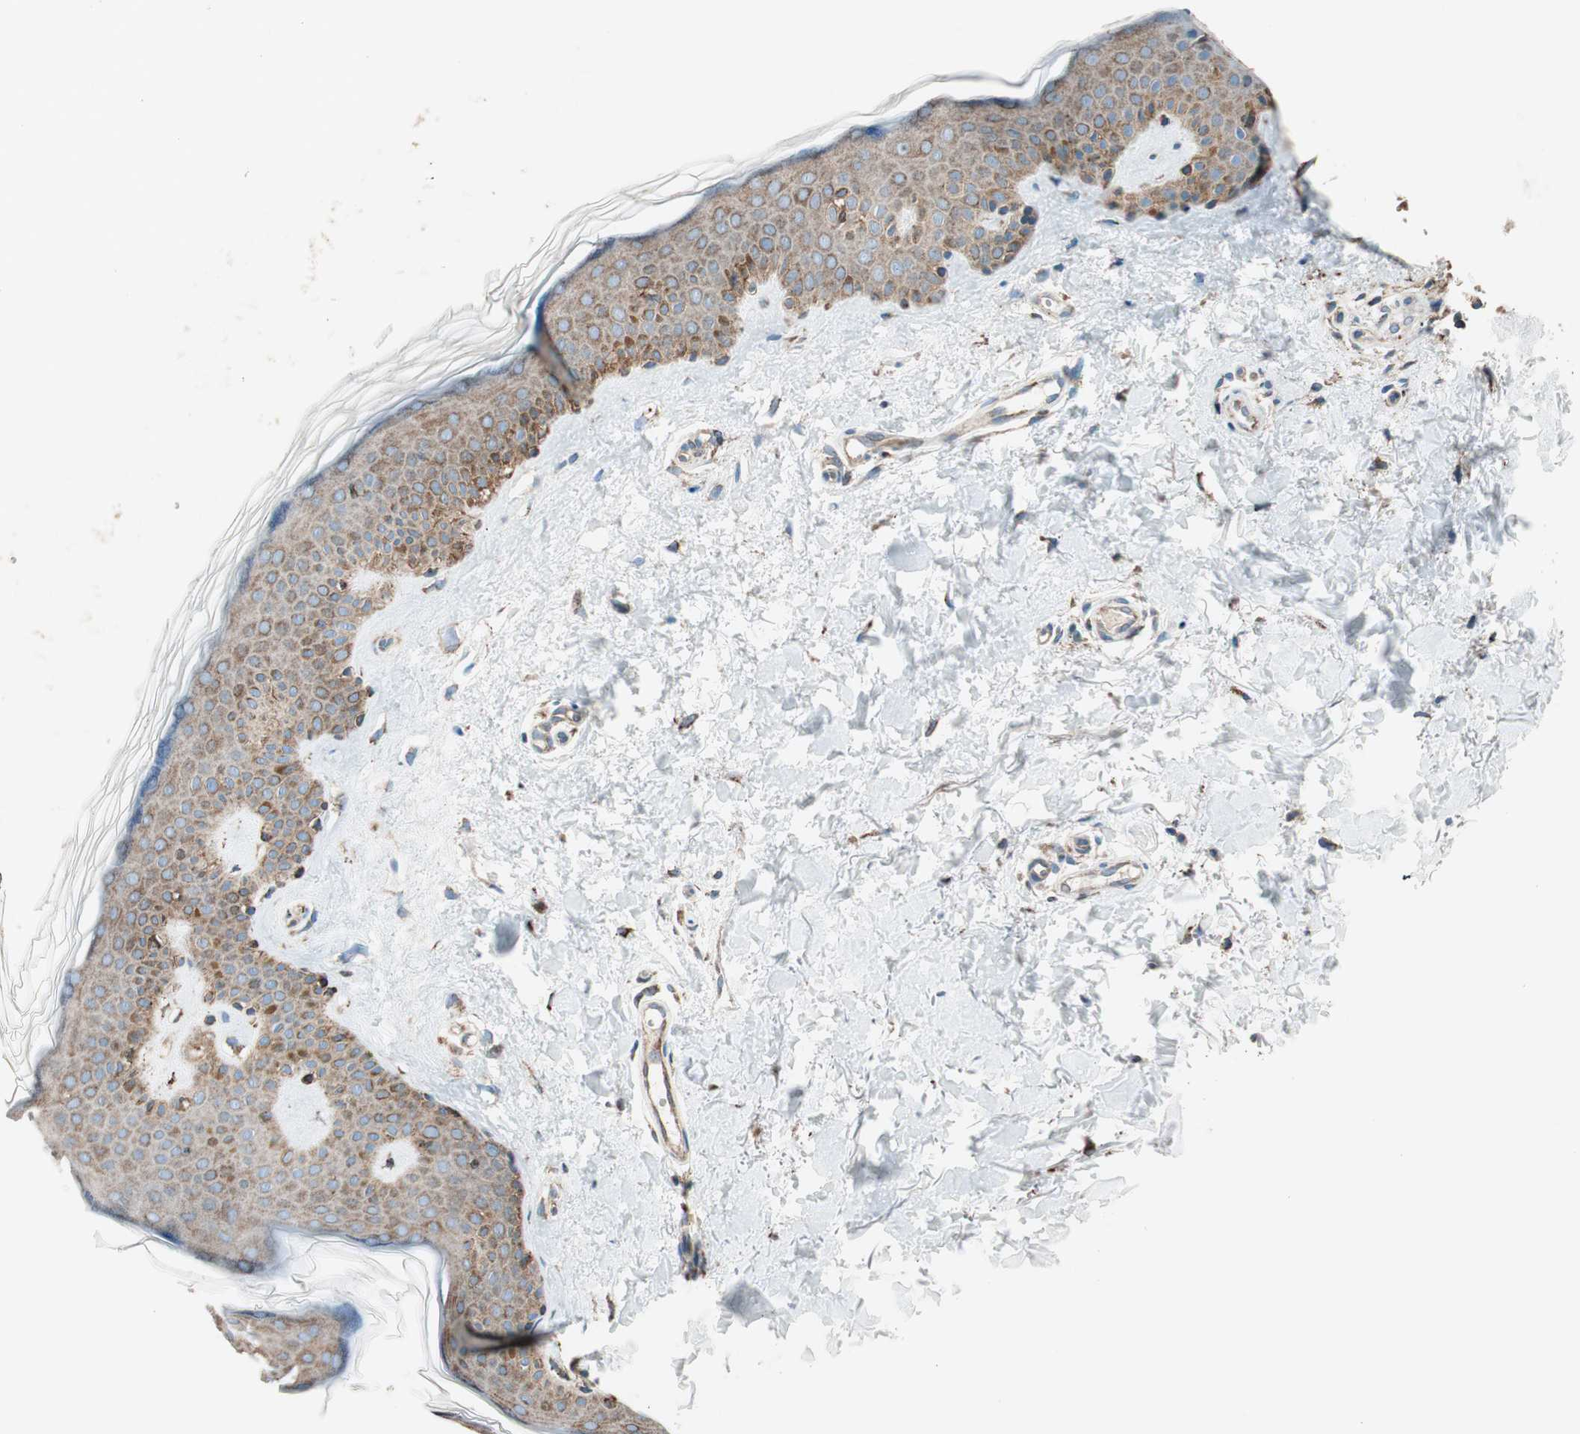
{"staining": {"intensity": "moderate", "quantity": ">75%", "location": "cytoplasmic/membranous"}, "tissue": "skin", "cell_type": "Fibroblasts", "image_type": "normal", "snomed": [{"axis": "morphology", "description": "Normal tissue, NOS"}, {"axis": "topography", "description": "Skin"}], "caption": "Immunohistochemistry (IHC) of benign human skin exhibits medium levels of moderate cytoplasmic/membranous expression in approximately >75% of fibroblasts. The protein of interest is stained brown, and the nuclei are stained in blue (DAB (3,3'-diaminobenzidine) IHC with brightfield microscopy, high magnification).", "gene": "PRKCSH", "patient": {"sex": "male", "age": 67}}